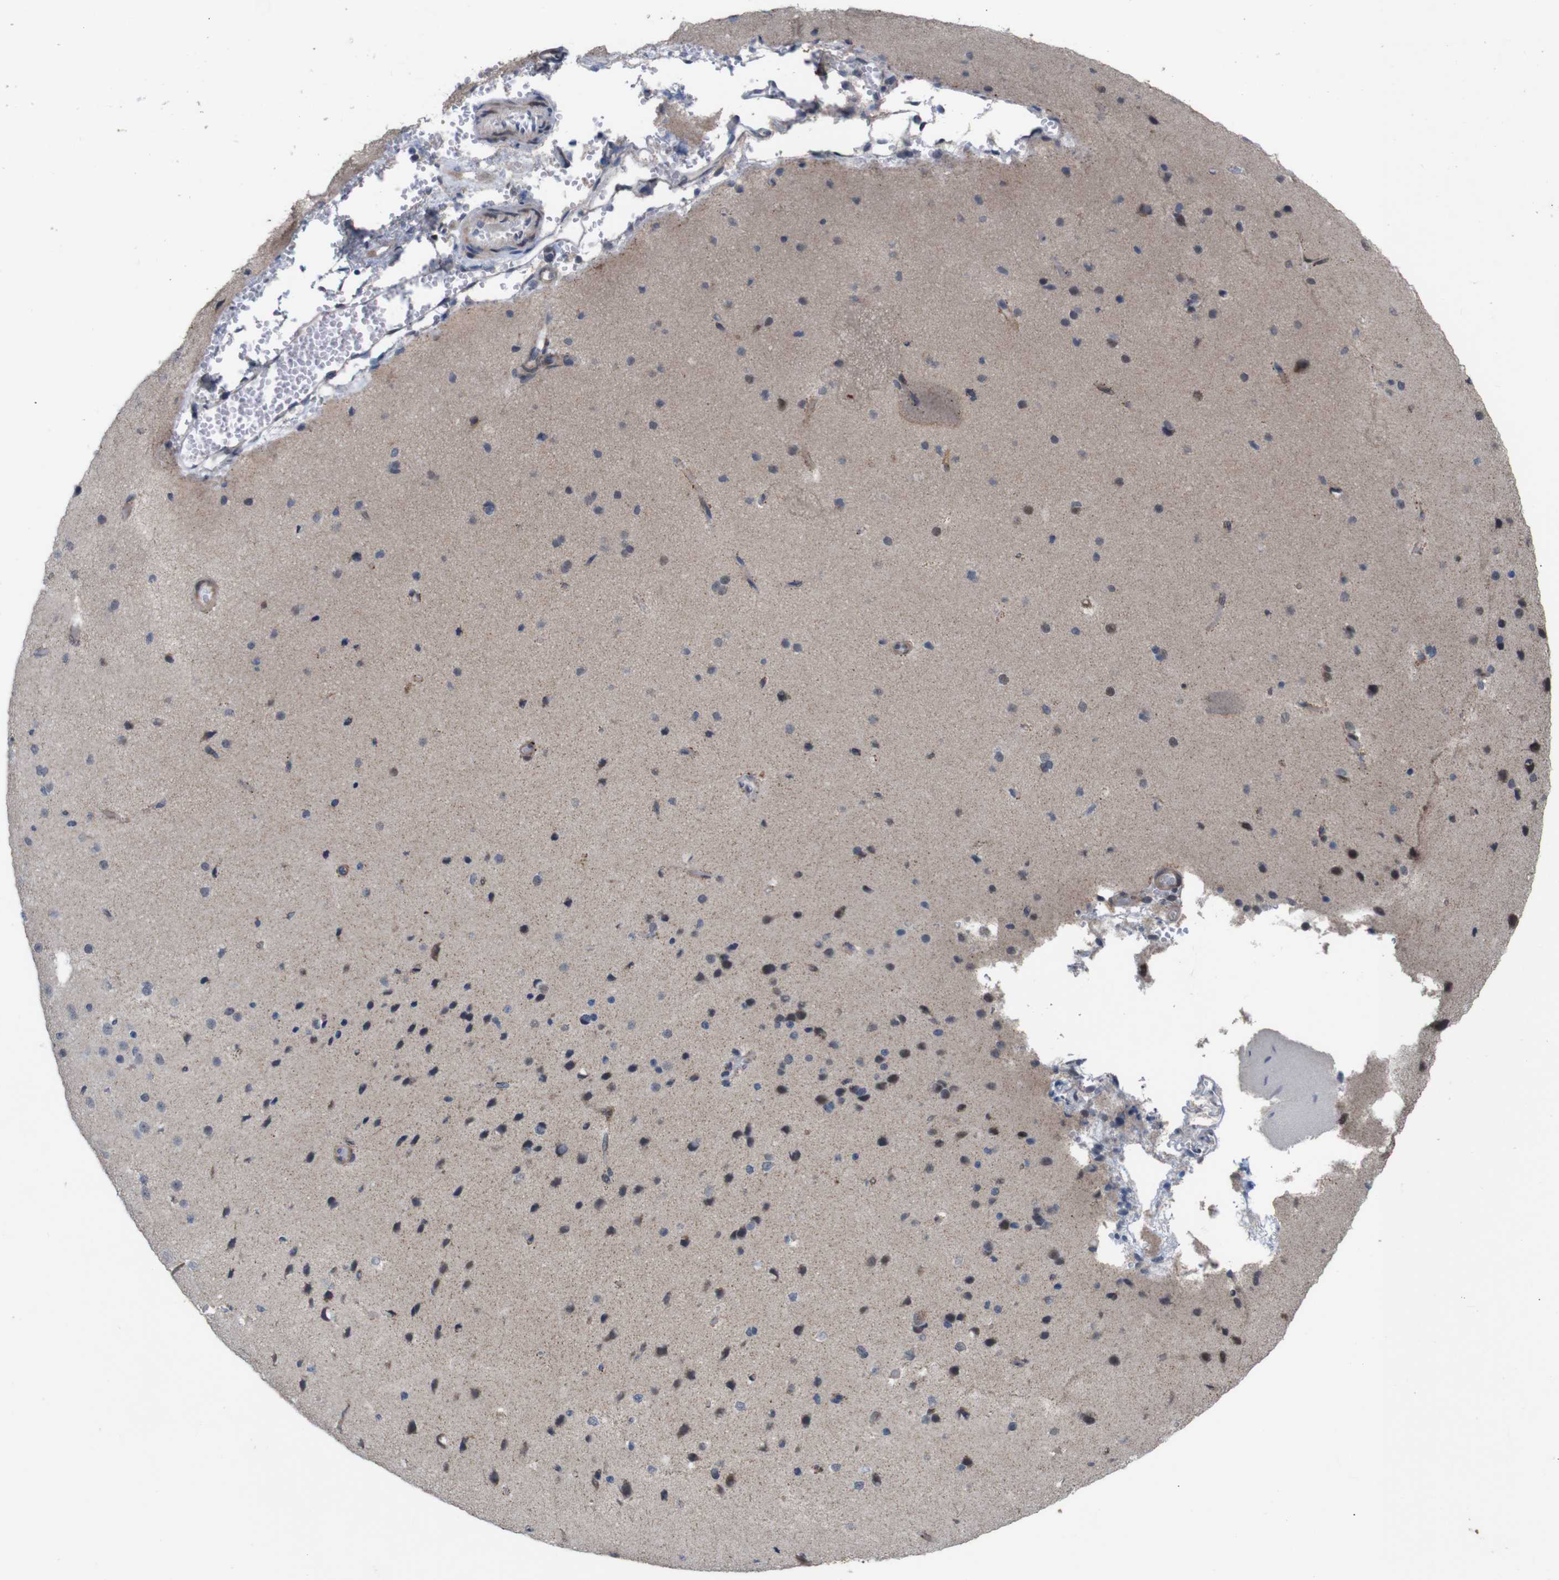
{"staining": {"intensity": "negative", "quantity": "none", "location": "none"}, "tissue": "cerebral cortex", "cell_type": "Endothelial cells", "image_type": "normal", "snomed": [{"axis": "morphology", "description": "Normal tissue, NOS"}, {"axis": "morphology", "description": "Developmental malformation"}, {"axis": "topography", "description": "Cerebral cortex"}], "caption": "Immunohistochemistry (IHC) micrograph of benign cerebral cortex stained for a protein (brown), which reveals no positivity in endothelial cells.", "gene": "ATP7B", "patient": {"sex": "female", "age": 30}}